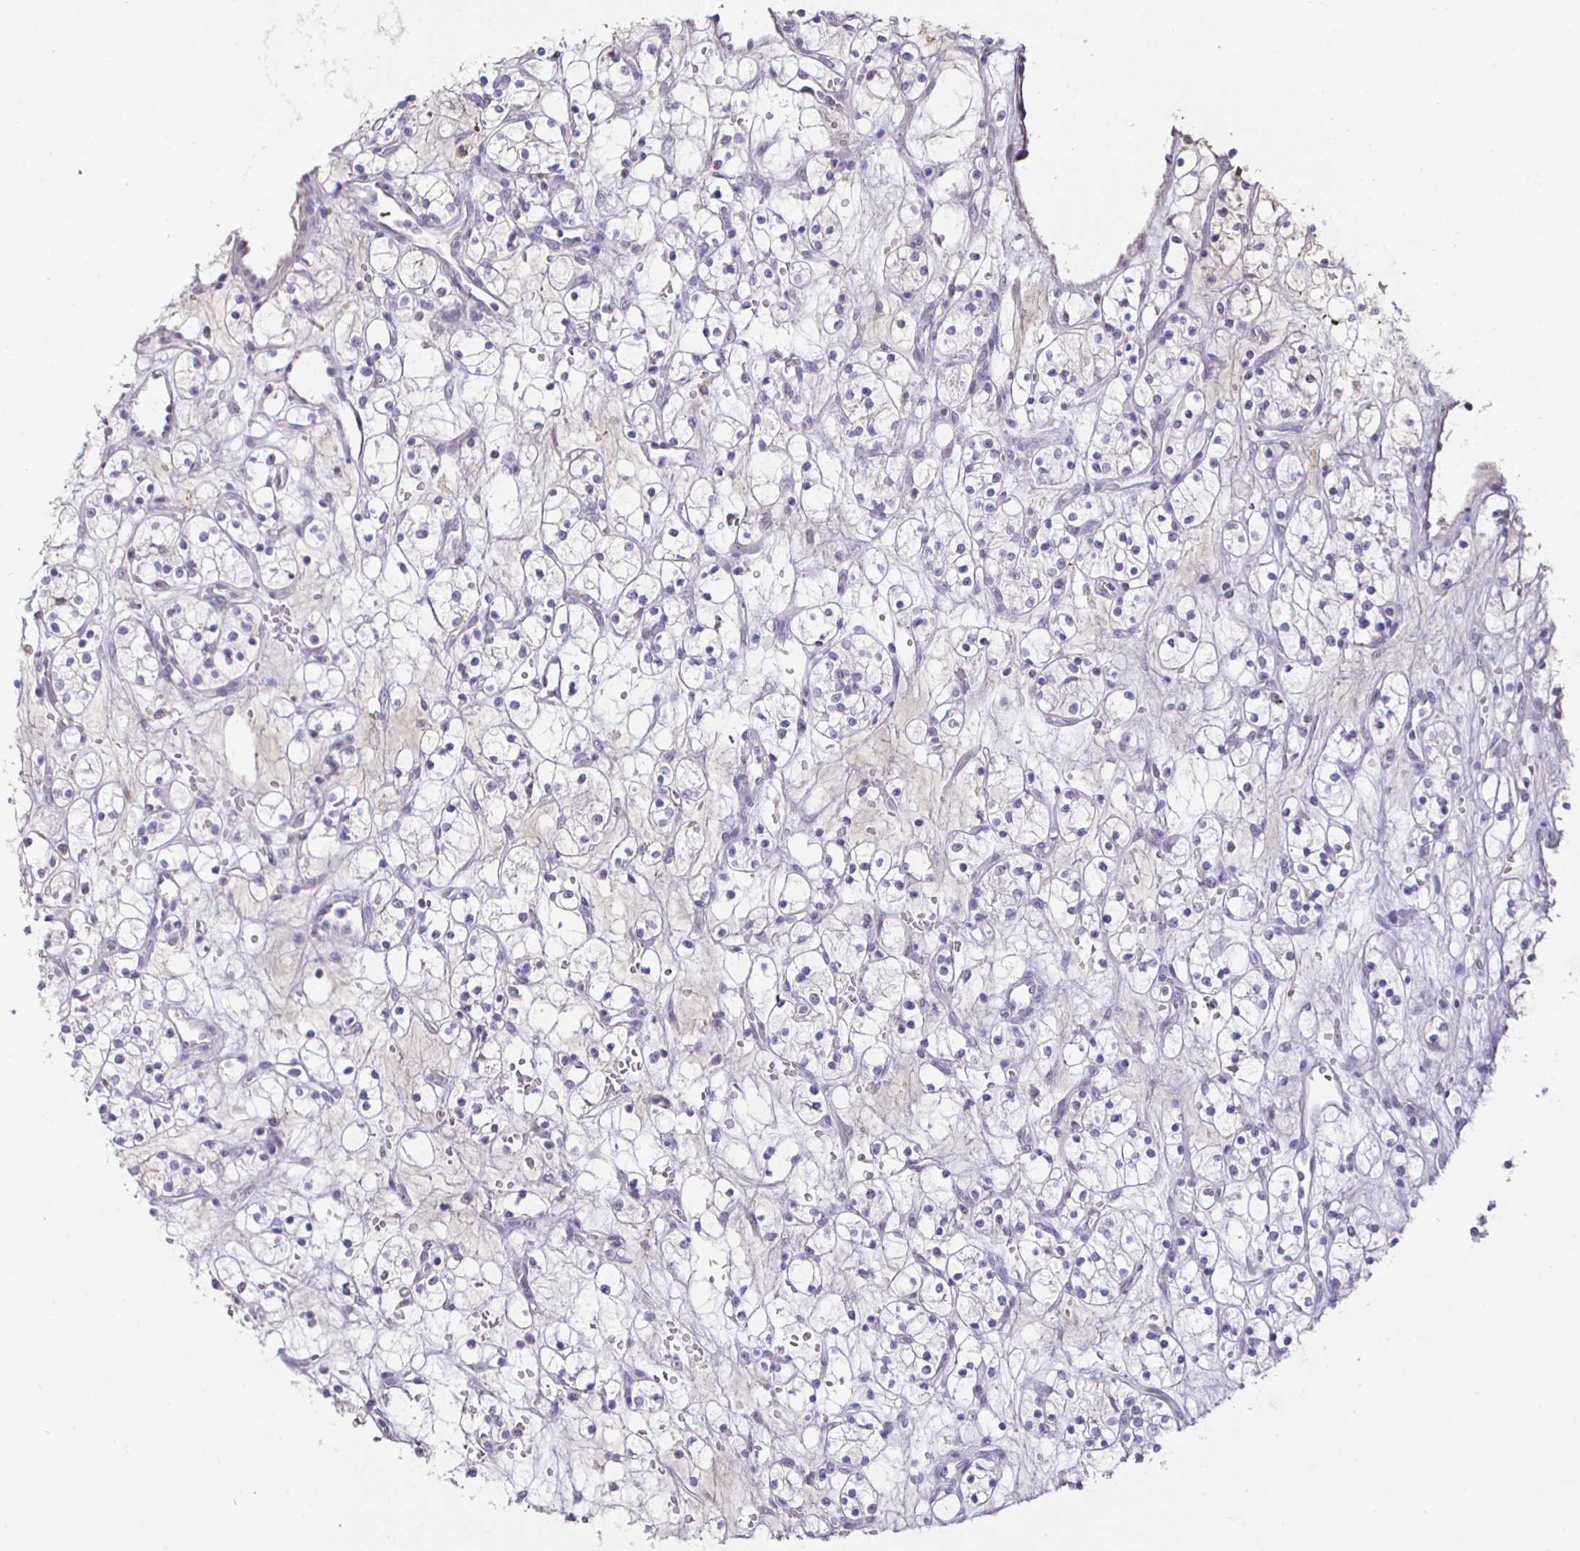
{"staining": {"intensity": "negative", "quantity": "none", "location": "none"}, "tissue": "renal cancer", "cell_type": "Tumor cells", "image_type": "cancer", "snomed": [{"axis": "morphology", "description": "Adenocarcinoma, NOS"}, {"axis": "topography", "description": "Kidney"}], "caption": "IHC of adenocarcinoma (renal) shows no expression in tumor cells. Nuclei are stained in blue.", "gene": "MLH1", "patient": {"sex": "female", "age": 60}}